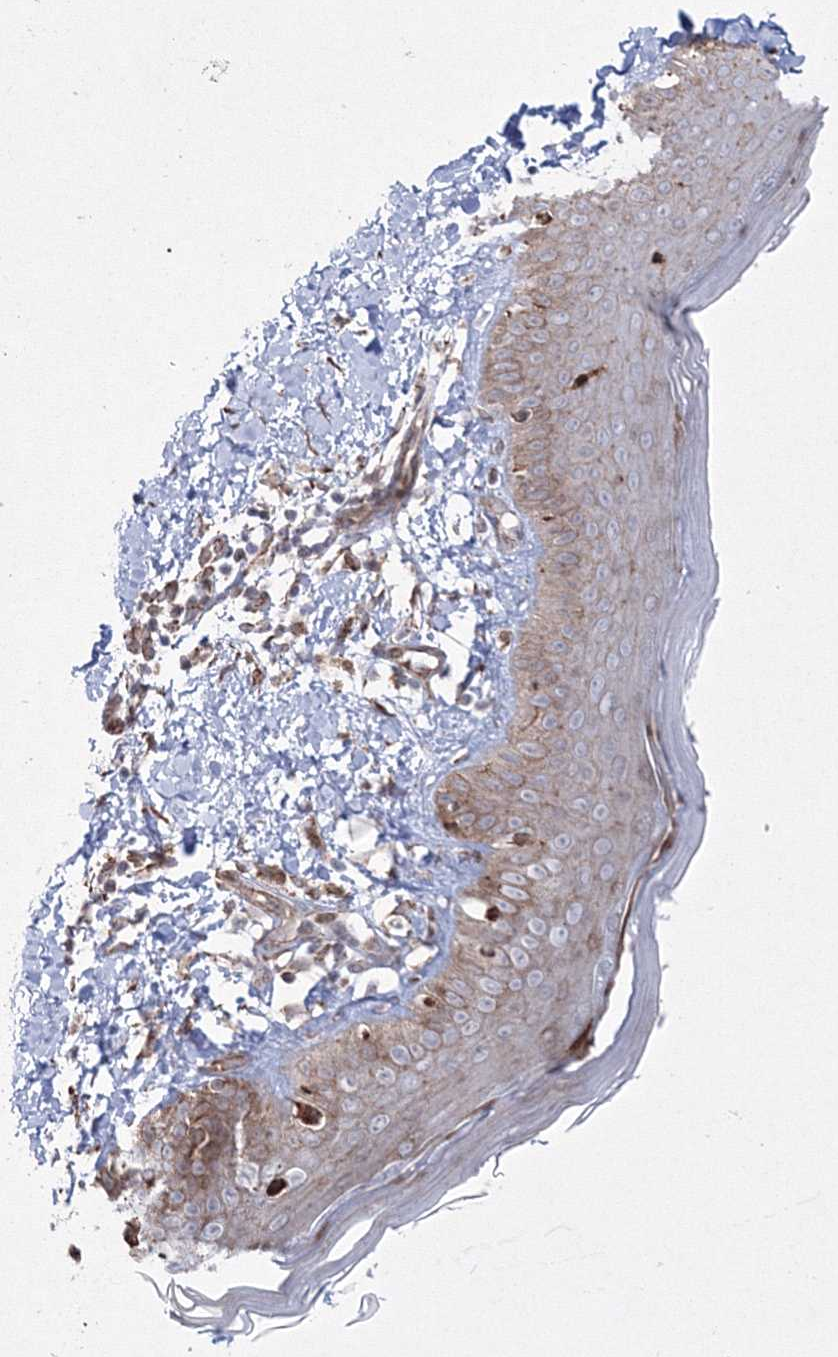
{"staining": {"intensity": "moderate", "quantity": ">75%", "location": "cytoplasmic/membranous"}, "tissue": "skin", "cell_type": "Fibroblasts", "image_type": "normal", "snomed": [{"axis": "morphology", "description": "Normal tissue, NOS"}, {"axis": "topography", "description": "Skin"}], "caption": "Protein staining of benign skin shows moderate cytoplasmic/membranous positivity in about >75% of fibroblasts. (Brightfield microscopy of DAB IHC at high magnification).", "gene": "EFCAB12", "patient": {"sex": "male", "age": 52}}